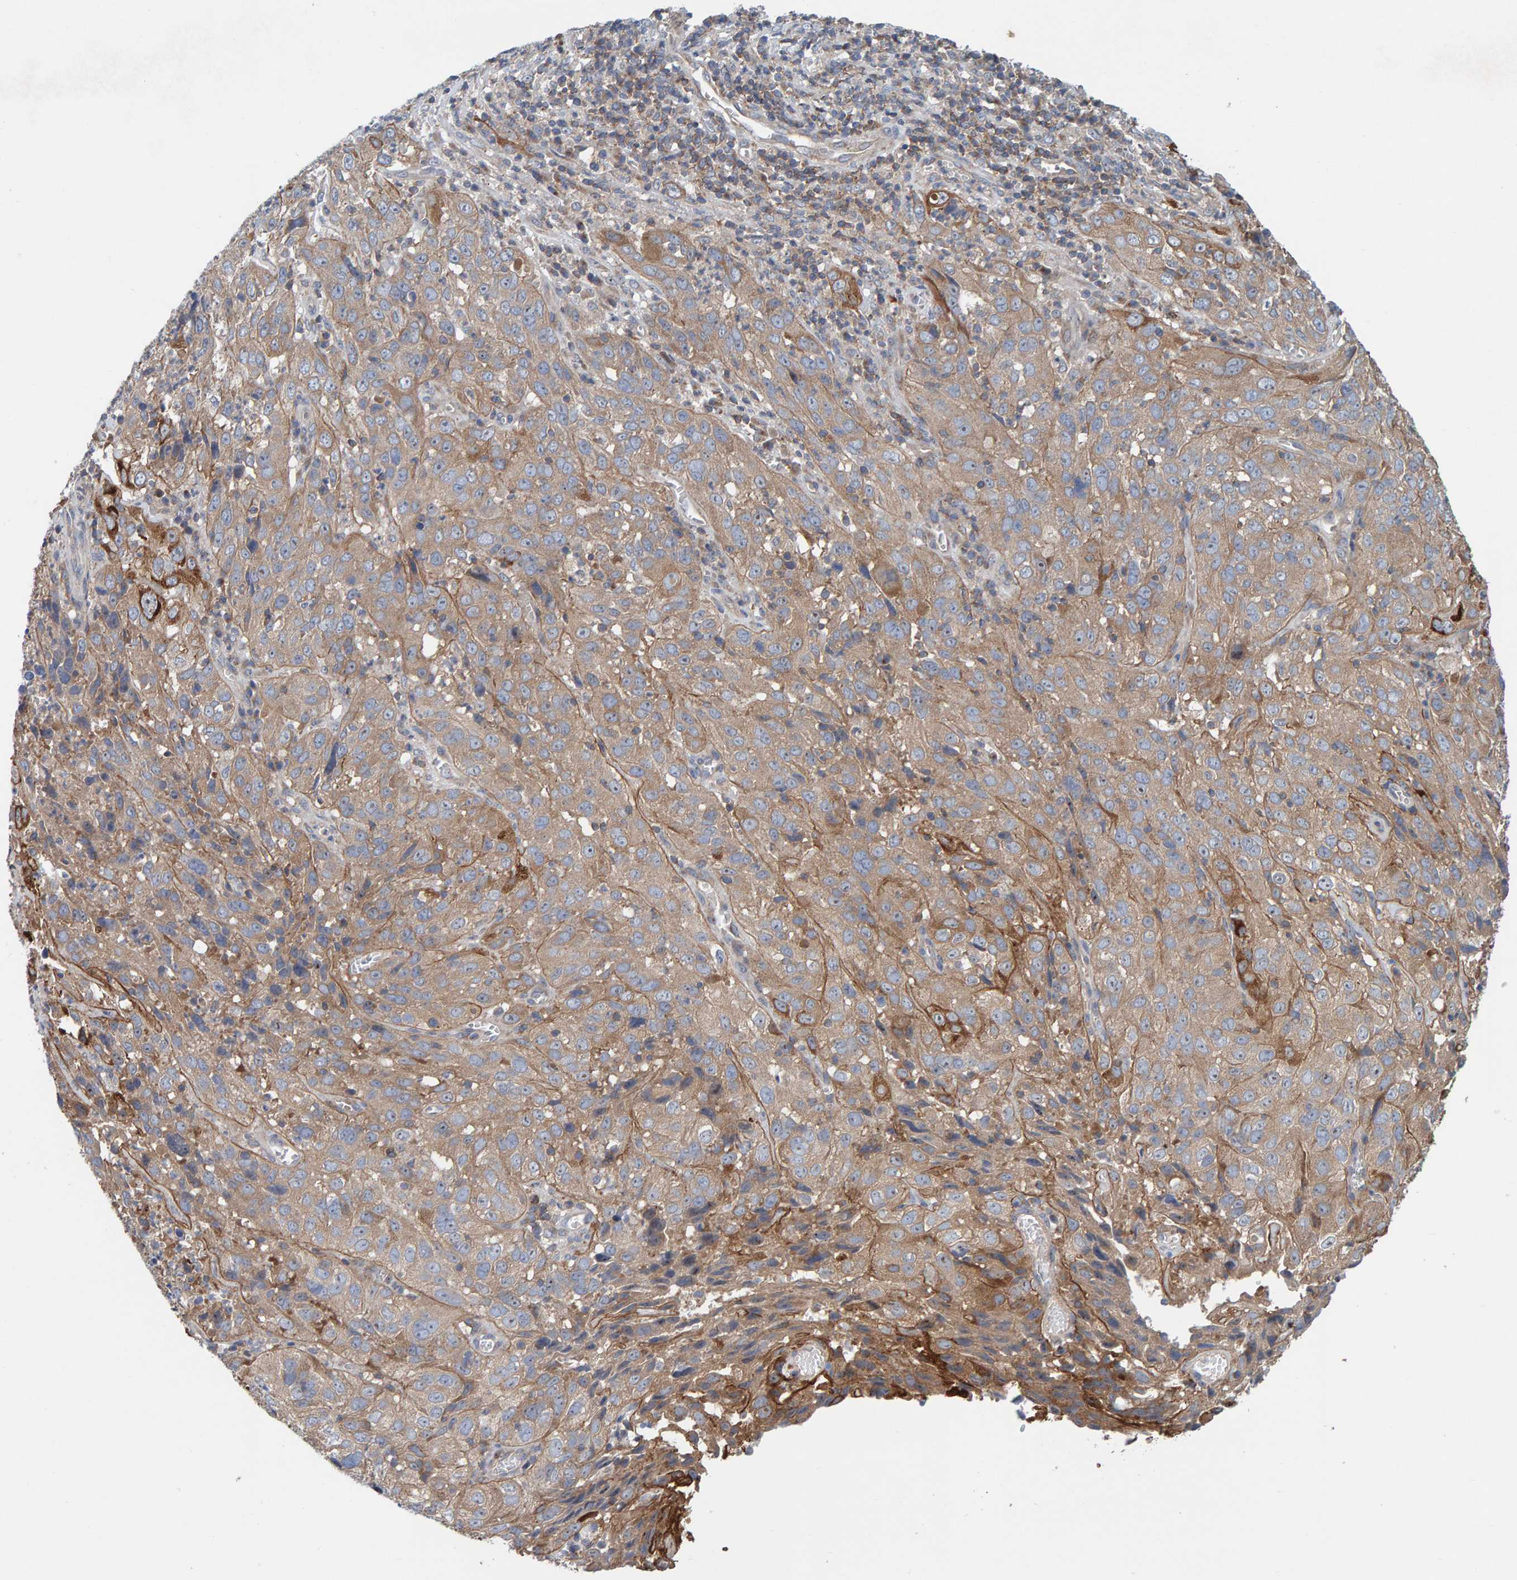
{"staining": {"intensity": "weak", "quantity": ">75%", "location": "cytoplasmic/membranous"}, "tissue": "cervical cancer", "cell_type": "Tumor cells", "image_type": "cancer", "snomed": [{"axis": "morphology", "description": "Squamous cell carcinoma, NOS"}, {"axis": "topography", "description": "Cervix"}], "caption": "Immunohistochemistry (IHC) image of cervical cancer (squamous cell carcinoma) stained for a protein (brown), which demonstrates low levels of weak cytoplasmic/membranous positivity in about >75% of tumor cells.", "gene": "CCM2", "patient": {"sex": "female", "age": 32}}